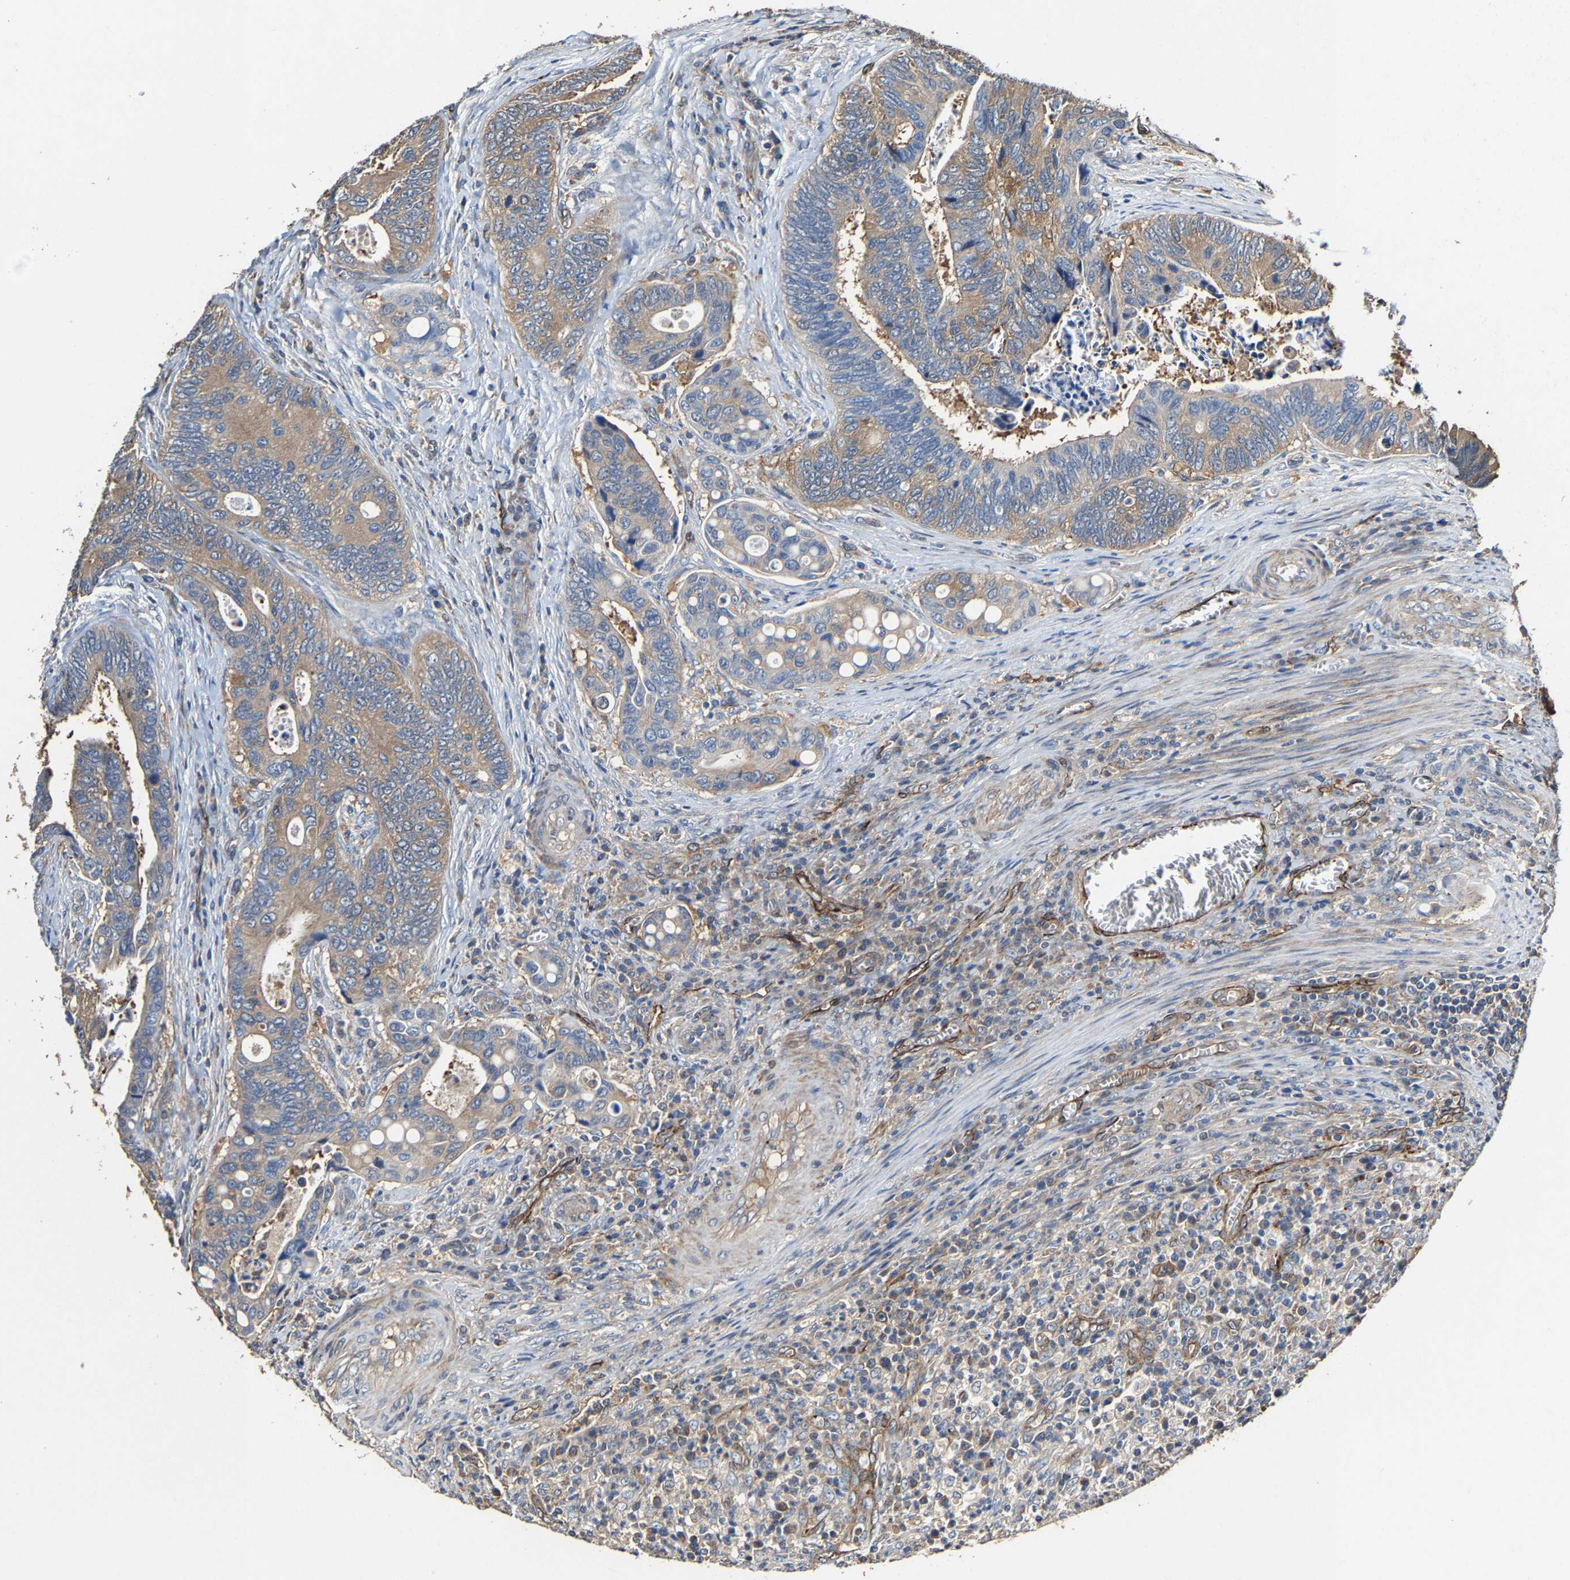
{"staining": {"intensity": "moderate", "quantity": ">75%", "location": "cytoplasmic/membranous"}, "tissue": "colorectal cancer", "cell_type": "Tumor cells", "image_type": "cancer", "snomed": [{"axis": "morphology", "description": "Inflammation, NOS"}, {"axis": "morphology", "description": "Adenocarcinoma, NOS"}, {"axis": "topography", "description": "Colon"}], "caption": "Immunohistochemical staining of human colorectal cancer displays medium levels of moderate cytoplasmic/membranous expression in approximately >75% of tumor cells. (Stains: DAB (3,3'-diaminobenzidine) in brown, nuclei in blue, Microscopy: brightfield microscopy at high magnification).", "gene": "GFRA3", "patient": {"sex": "male", "age": 72}}